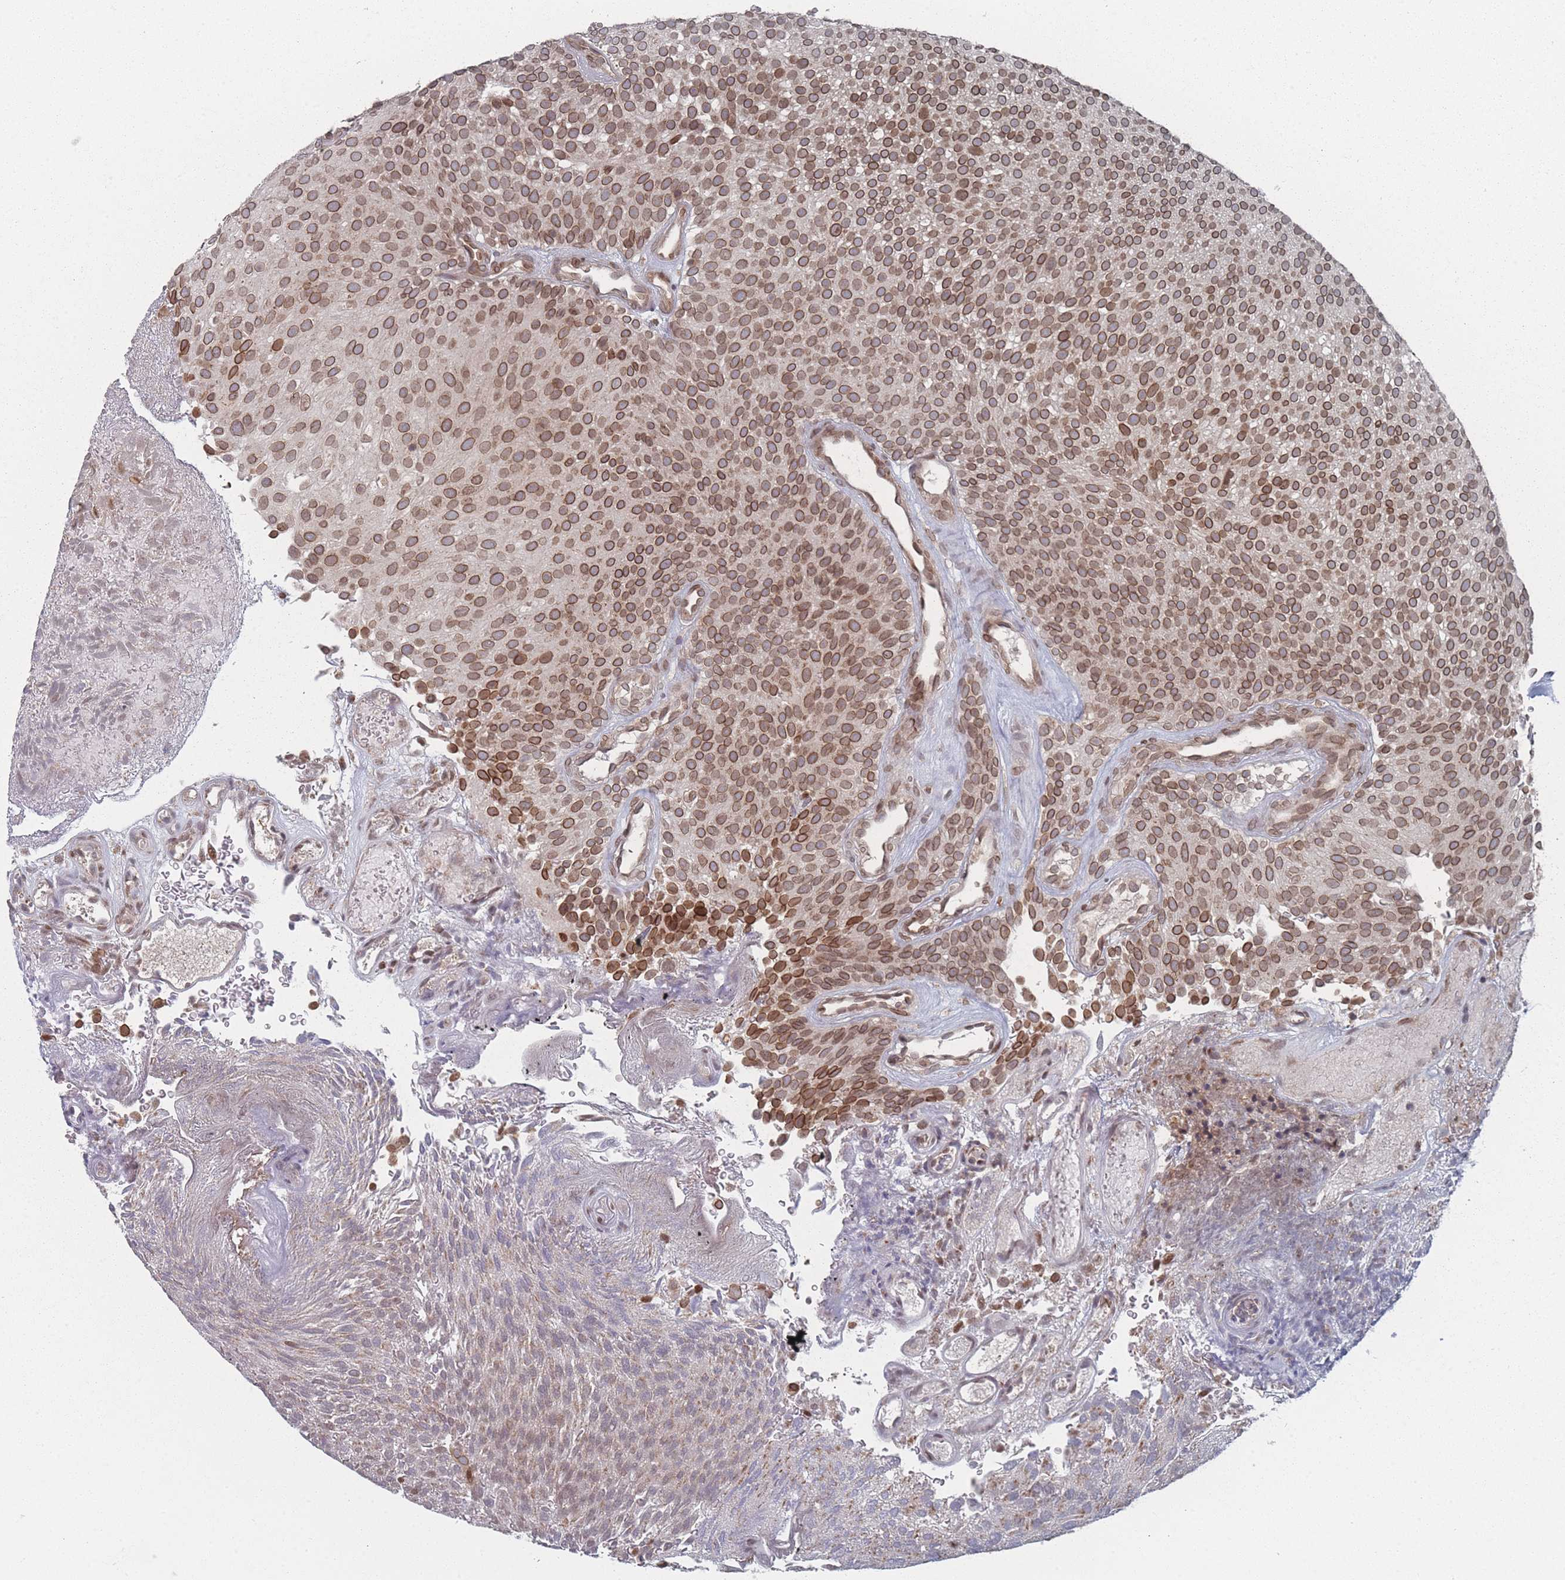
{"staining": {"intensity": "strong", "quantity": ">75%", "location": "cytoplasmic/membranous,nuclear"}, "tissue": "urothelial cancer", "cell_type": "Tumor cells", "image_type": "cancer", "snomed": [{"axis": "morphology", "description": "Urothelial carcinoma, Low grade"}, {"axis": "topography", "description": "Urinary bladder"}], "caption": "An immunohistochemistry (IHC) photomicrograph of tumor tissue is shown. Protein staining in brown highlights strong cytoplasmic/membranous and nuclear positivity in urothelial cancer within tumor cells.", "gene": "TBC1D25", "patient": {"sex": "male", "age": 78}}